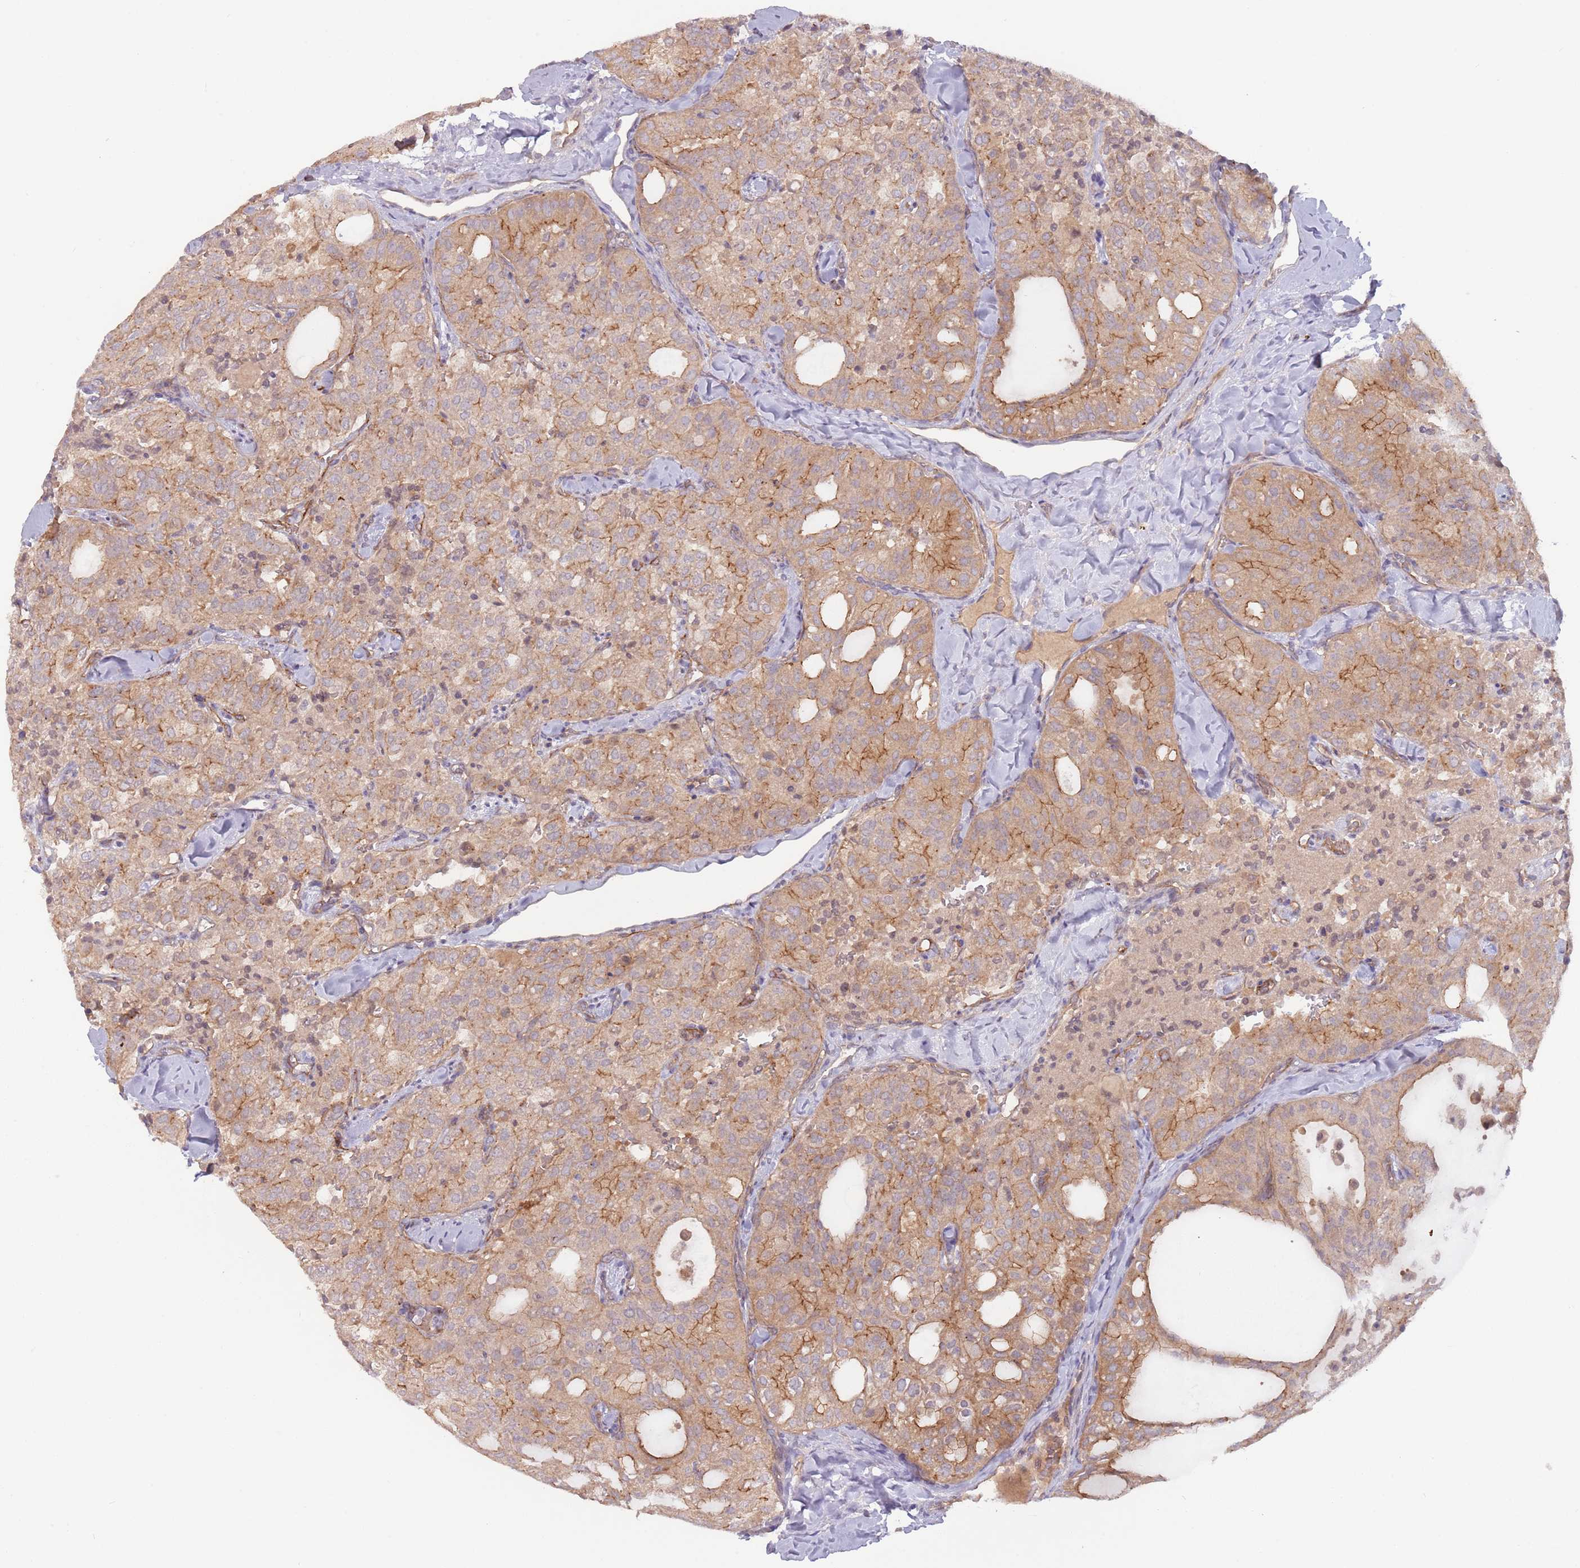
{"staining": {"intensity": "moderate", "quantity": ">75%", "location": "cytoplasmic/membranous"}, "tissue": "thyroid cancer", "cell_type": "Tumor cells", "image_type": "cancer", "snomed": [{"axis": "morphology", "description": "Follicular adenoma carcinoma, NOS"}, {"axis": "topography", "description": "Thyroid gland"}], "caption": "Immunohistochemistry (IHC) of follicular adenoma carcinoma (thyroid) exhibits medium levels of moderate cytoplasmic/membranous positivity in approximately >75% of tumor cells.", "gene": "SAV1", "patient": {"sex": "male", "age": 75}}